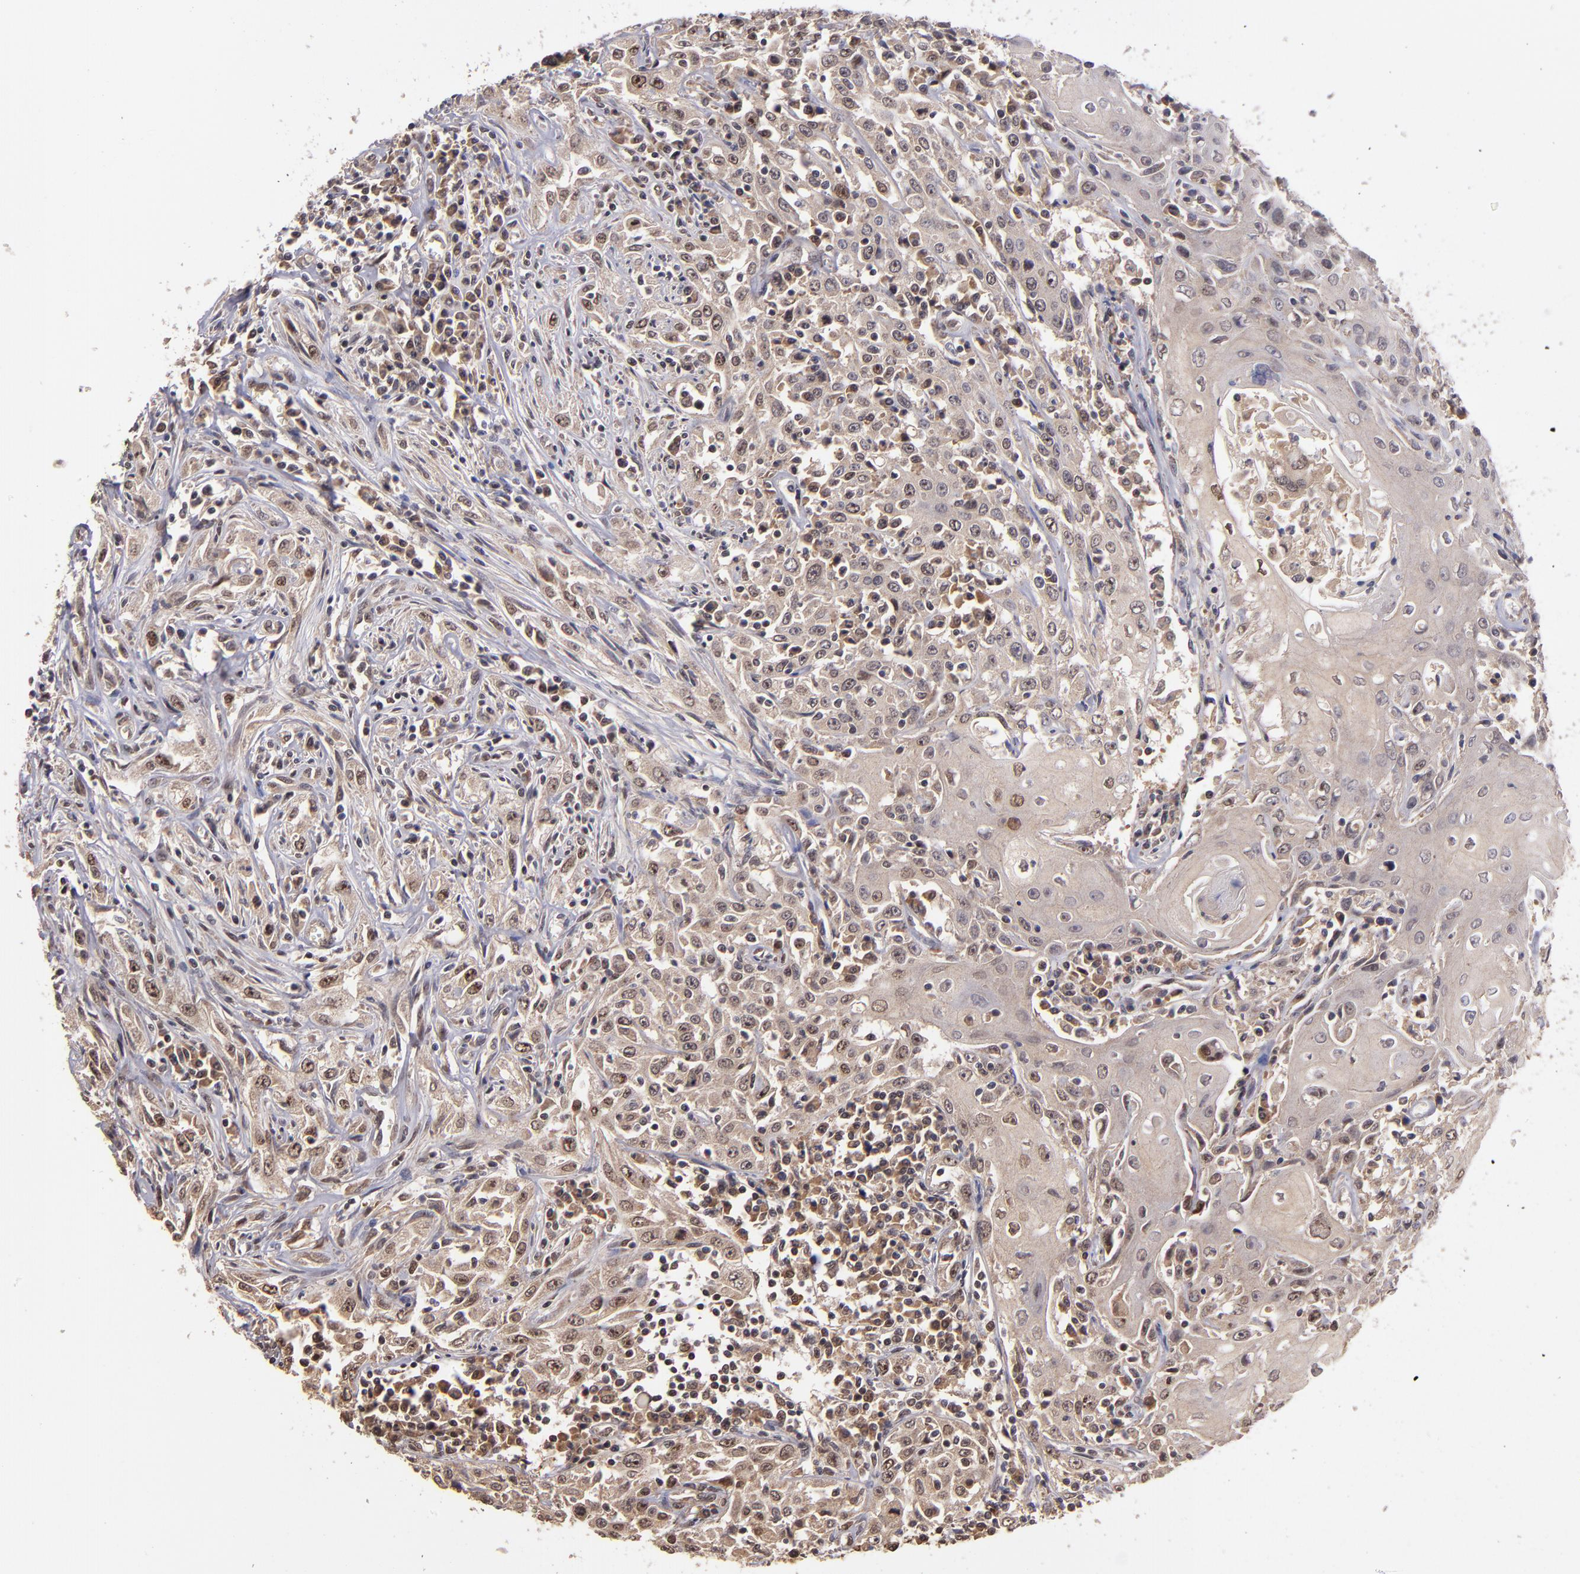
{"staining": {"intensity": "weak", "quantity": ">75%", "location": "cytoplasmic/membranous,nuclear"}, "tissue": "head and neck cancer", "cell_type": "Tumor cells", "image_type": "cancer", "snomed": [{"axis": "morphology", "description": "Squamous cell carcinoma, NOS"}, {"axis": "topography", "description": "Oral tissue"}, {"axis": "topography", "description": "Head-Neck"}], "caption": "Immunohistochemistry staining of head and neck cancer, which demonstrates low levels of weak cytoplasmic/membranous and nuclear expression in about >75% of tumor cells indicating weak cytoplasmic/membranous and nuclear protein positivity. The staining was performed using DAB (brown) for protein detection and nuclei were counterstained in hematoxylin (blue).", "gene": "ABHD12B", "patient": {"sex": "female", "age": 76}}